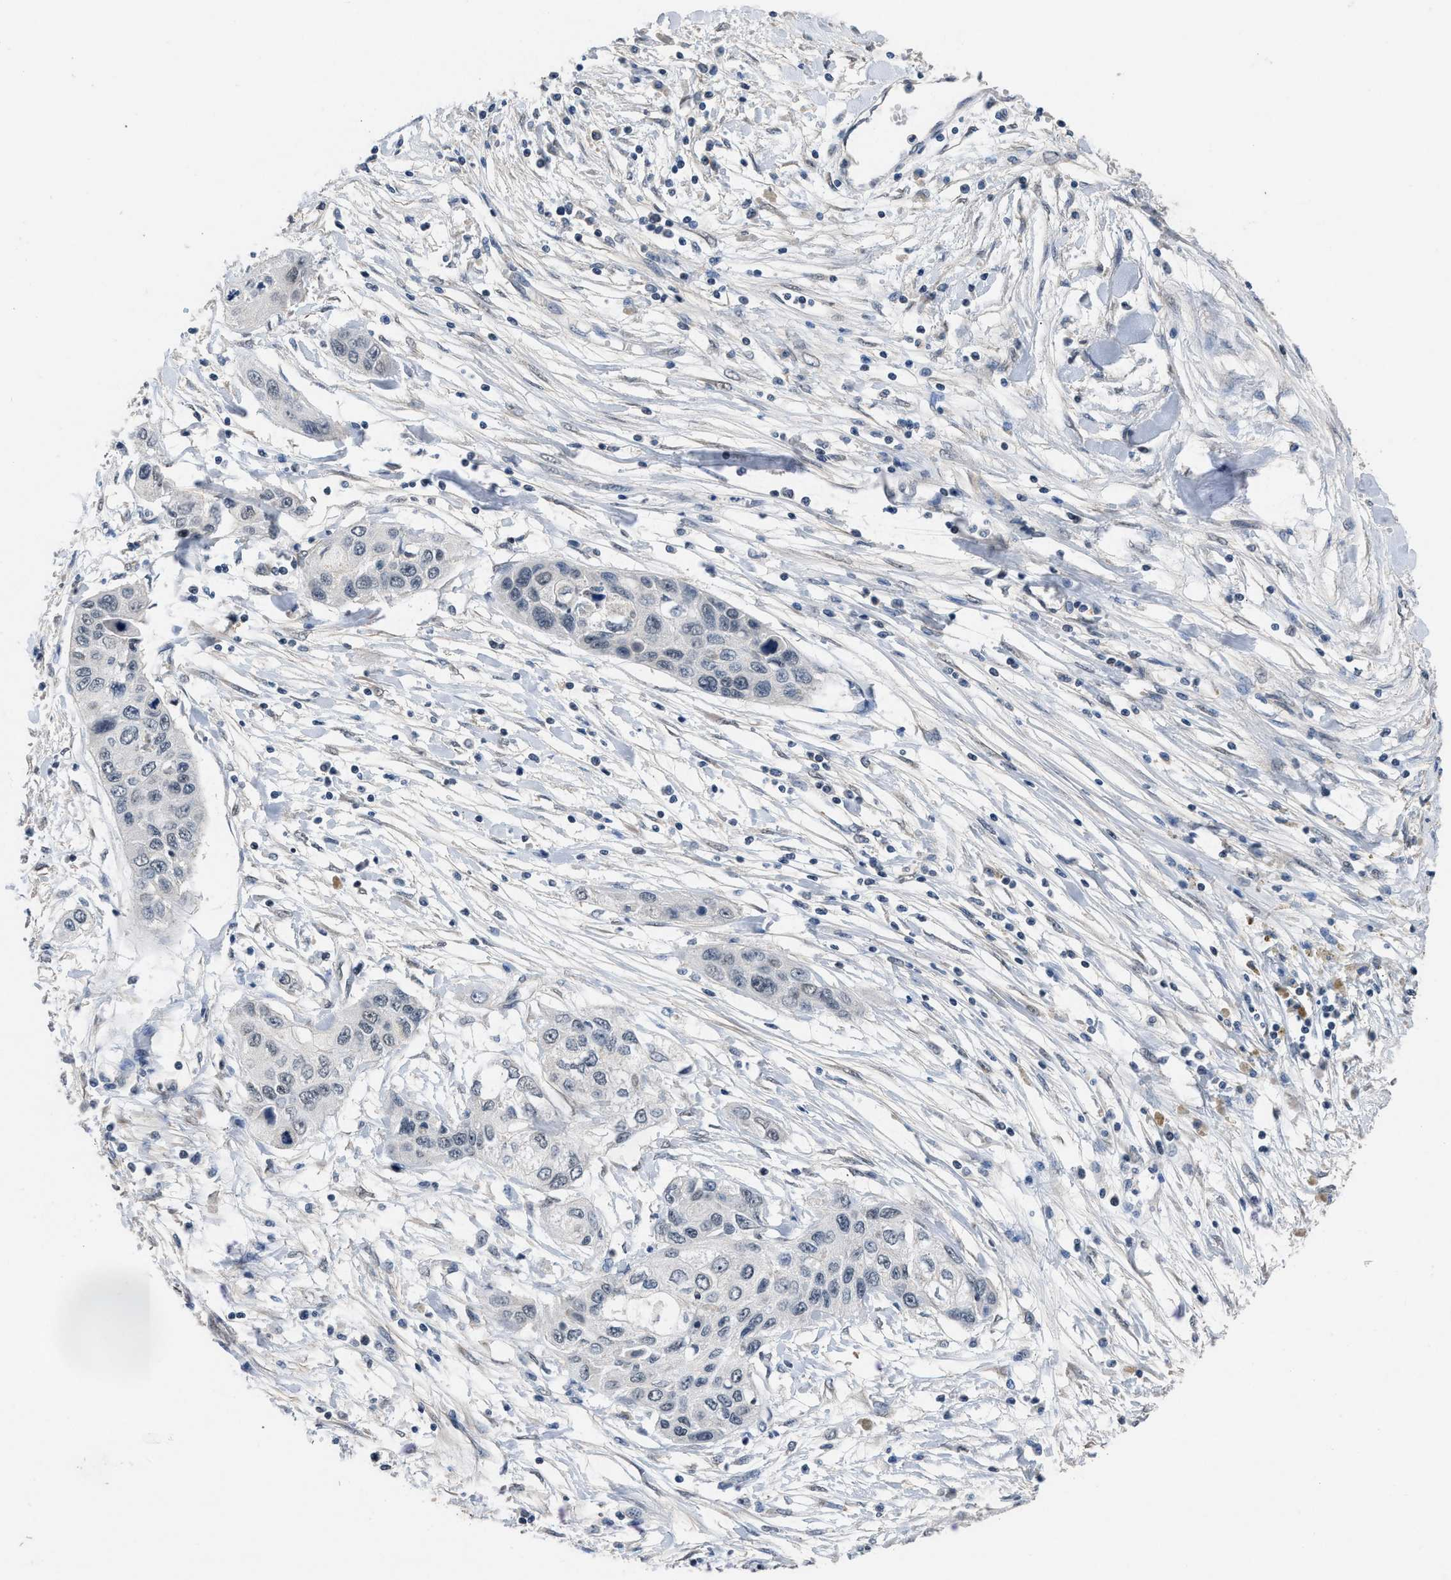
{"staining": {"intensity": "negative", "quantity": "none", "location": "none"}, "tissue": "pancreatic cancer", "cell_type": "Tumor cells", "image_type": "cancer", "snomed": [{"axis": "morphology", "description": "Adenocarcinoma, NOS"}, {"axis": "topography", "description": "Pancreas"}], "caption": "Immunohistochemistry photomicrograph of pancreatic cancer stained for a protein (brown), which demonstrates no staining in tumor cells. The staining is performed using DAB brown chromogen with nuclei counter-stained in using hematoxylin.", "gene": "TERF2IP", "patient": {"sex": "female", "age": 70}}